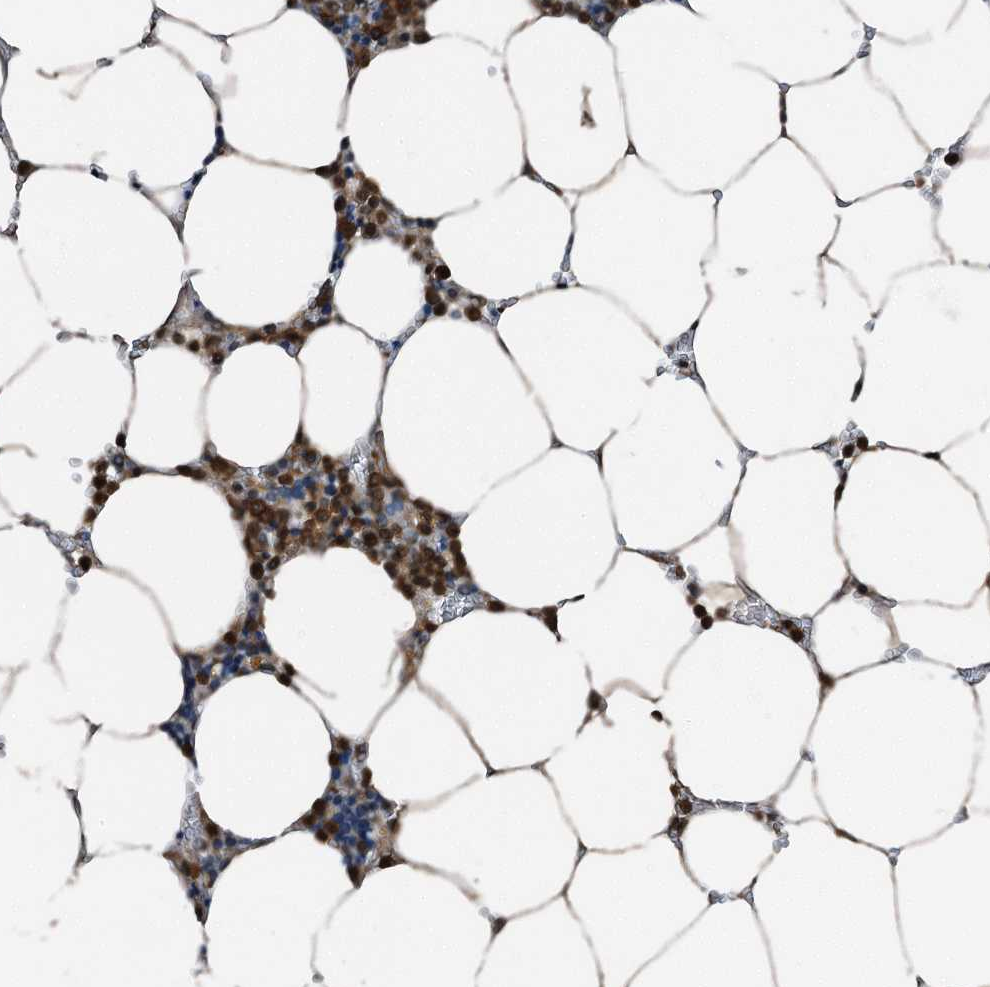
{"staining": {"intensity": "strong", "quantity": "25%-75%", "location": "cytoplasmic/membranous,nuclear"}, "tissue": "bone marrow", "cell_type": "Hematopoietic cells", "image_type": "normal", "snomed": [{"axis": "morphology", "description": "Normal tissue, NOS"}, {"axis": "topography", "description": "Bone marrow"}], "caption": "Bone marrow stained for a protein (brown) exhibits strong cytoplasmic/membranous,nuclear positive expression in approximately 25%-75% of hematopoietic cells.", "gene": "ZNF609", "patient": {"sex": "male", "age": 70}}